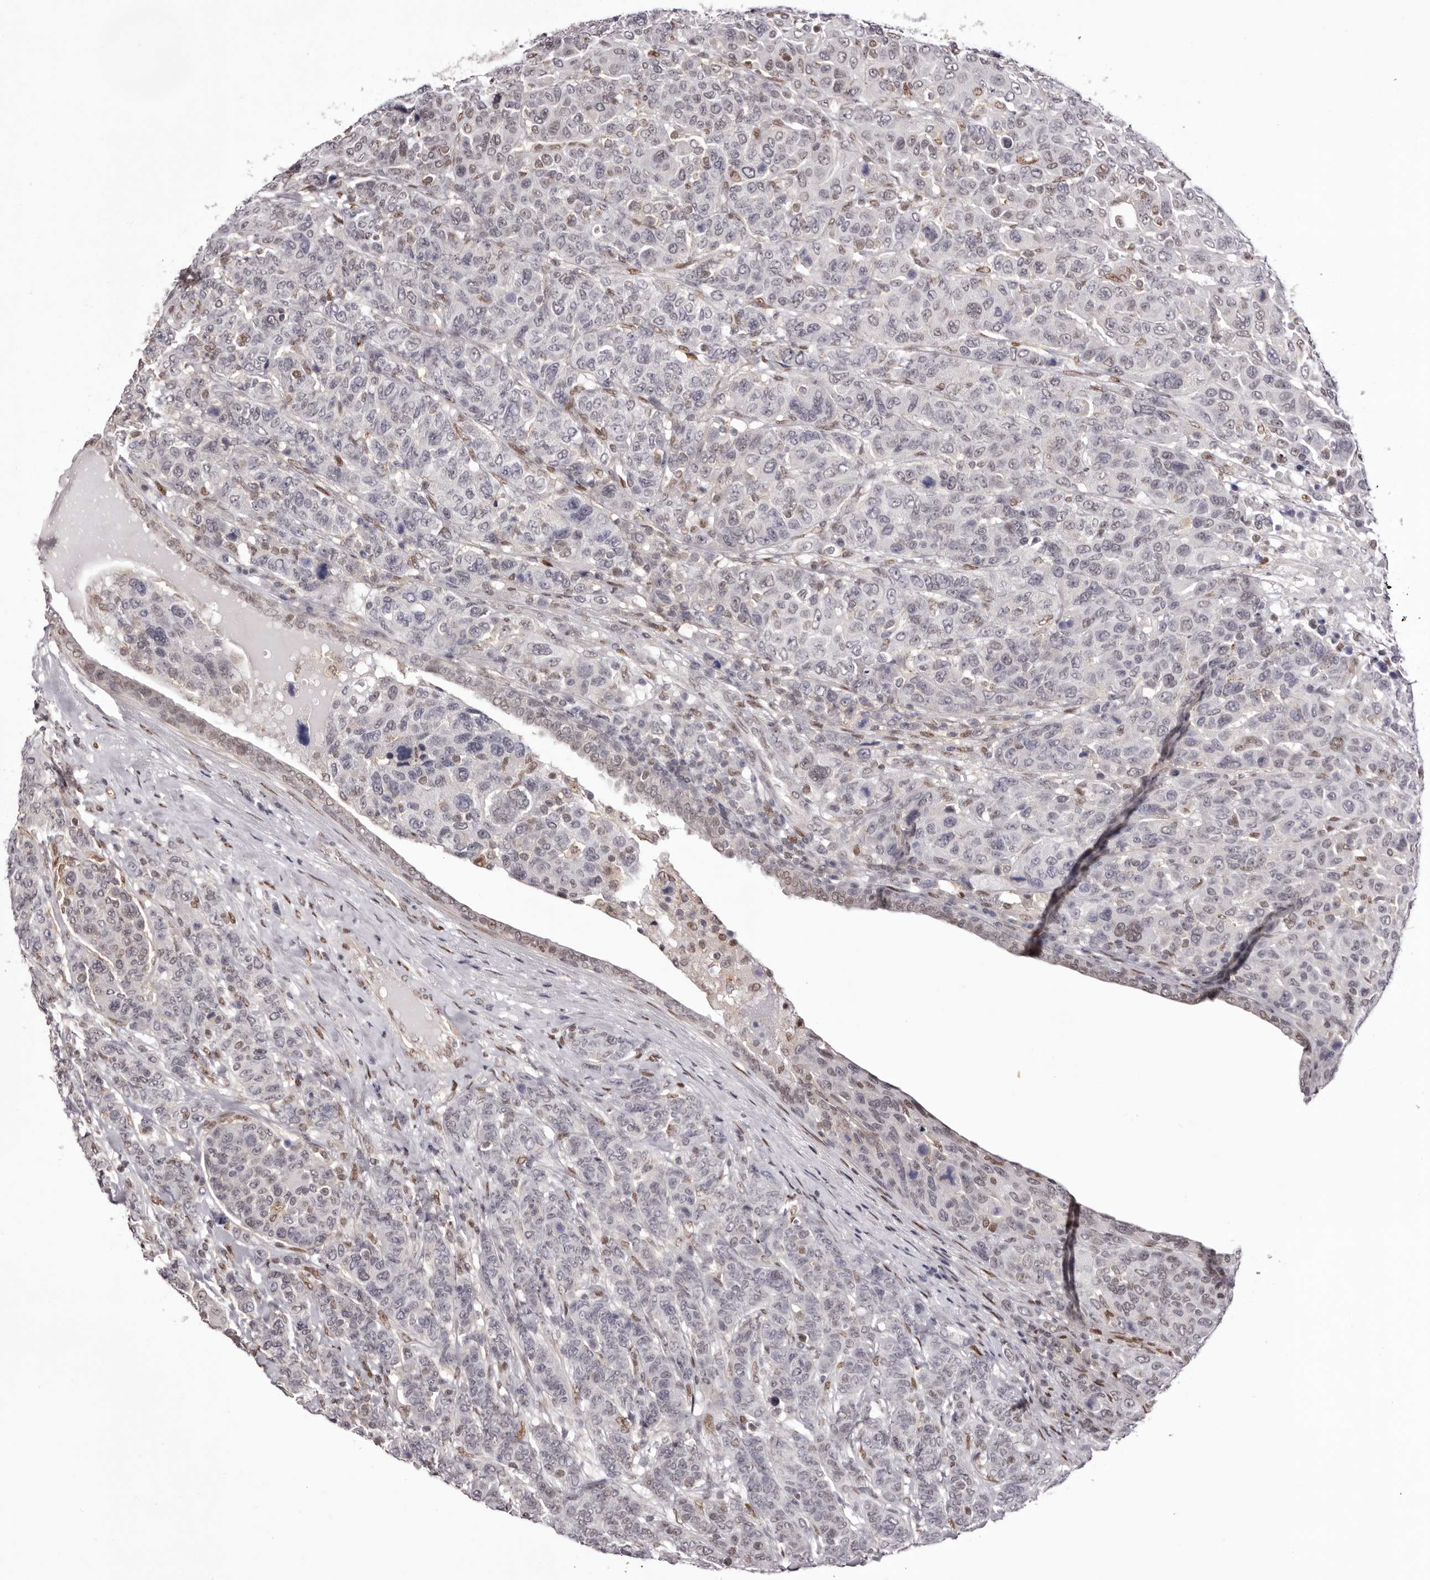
{"staining": {"intensity": "negative", "quantity": "none", "location": "none"}, "tissue": "breast cancer", "cell_type": "Tumor cells", "image_type": "cancer", "snomed": [{"axis": "morphology", "description": "Duct carcinoma"}, {"axis": "topography", "description": "Breast"}], "caption": "Immunohistochemical staining of human breast cancer exhibits no significant staining in tumor cells.", "gene": "FBXO5", "patient": {"sex": "female", "age": 37}}